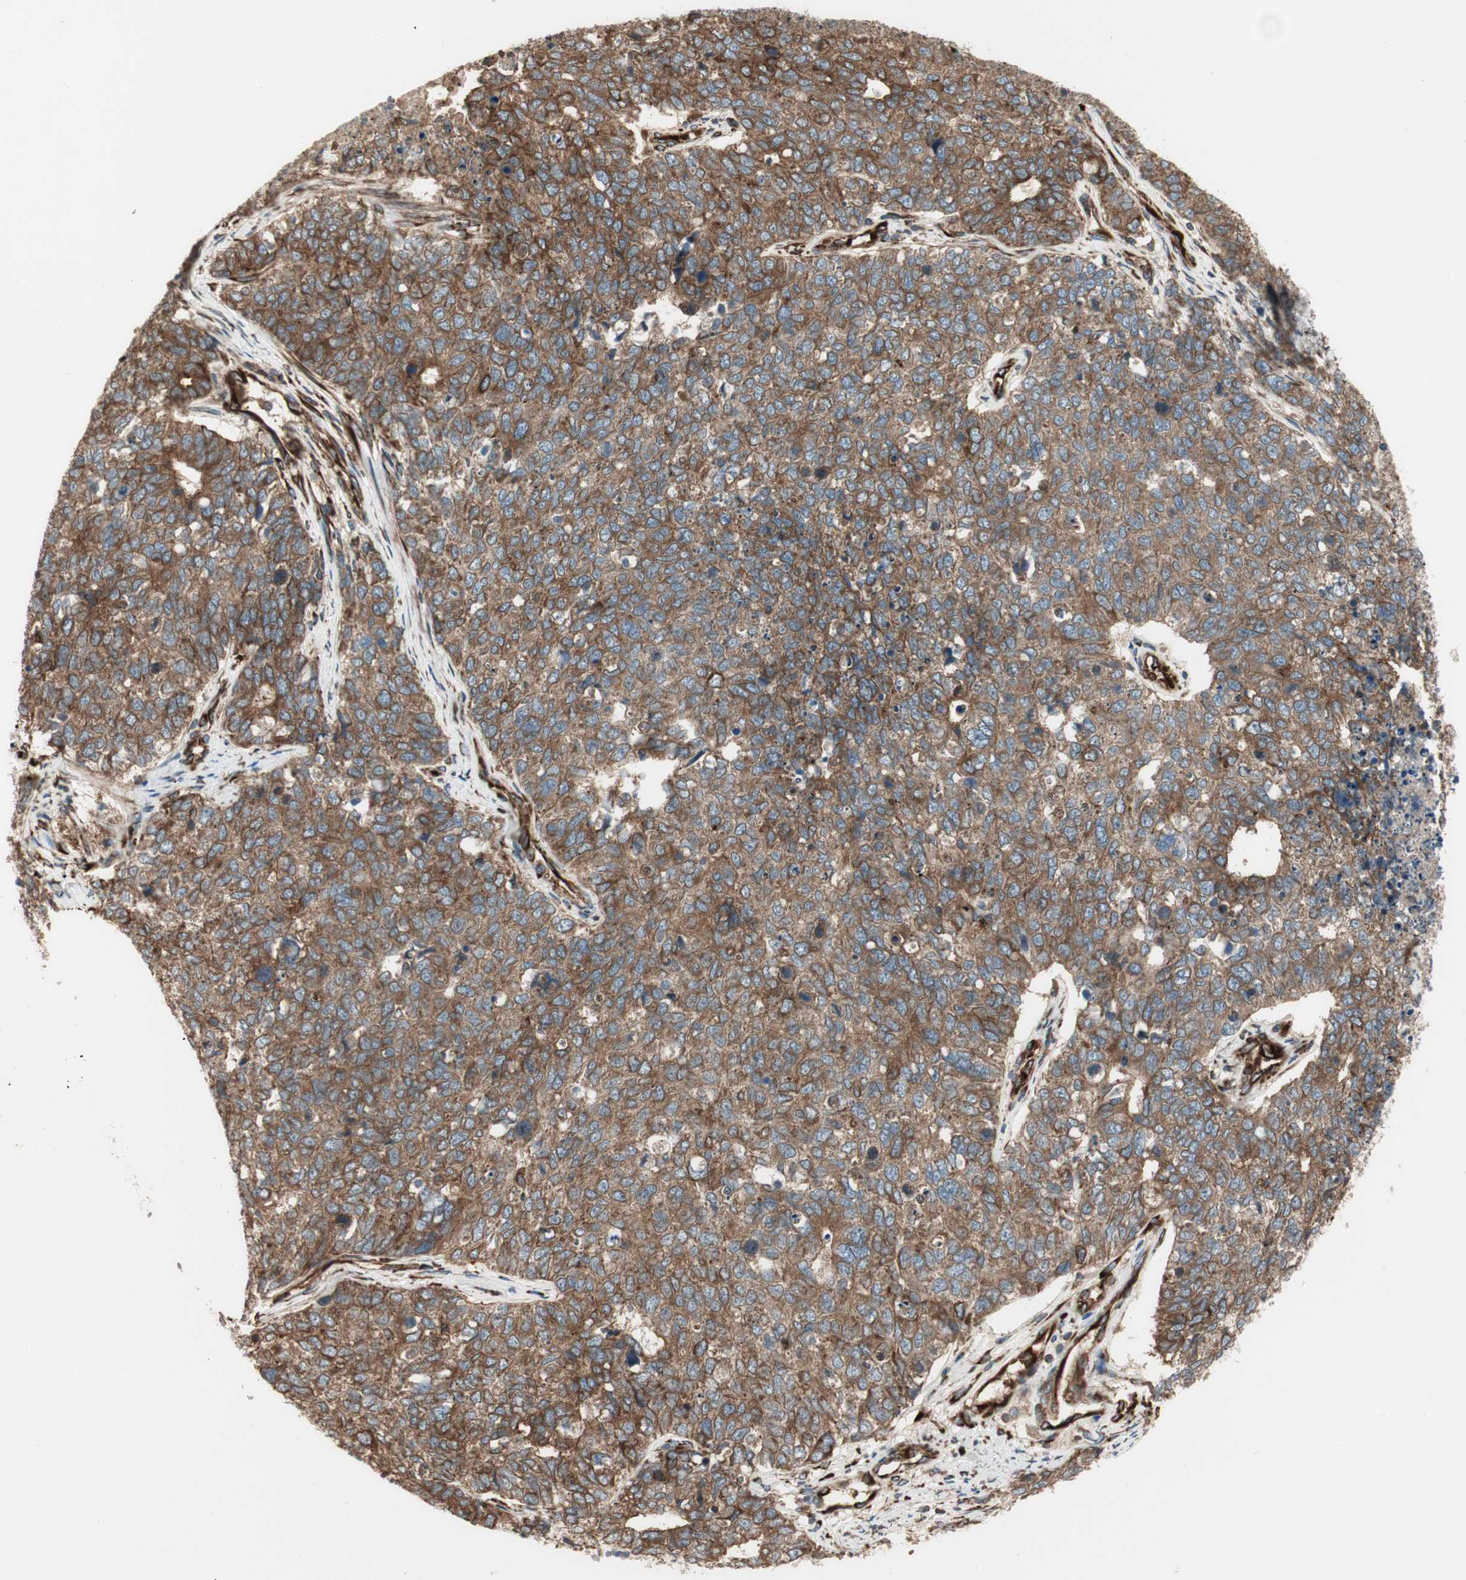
{"staining": {"intensity": "moderate", "quantity": ">75%", "location": "cytoplasmic/membranous"}, "tissue": "cervical cancer", "cell_type": "Tumor cells", "image_type": "cancer", "snomed": [{"axis": "morphology", "description": "Squamous cell carcinoma, NOS"}, {"axis": "topography", "description": "Cervix"}], "caption": "A brown stain highlights moderate cytoplasmic/membranous staining of a protein in human squamous cell carcinoma (cervical) tumor cells.", "gene": "PRKG1", "patient": {"sex": "female", "age": 63}}